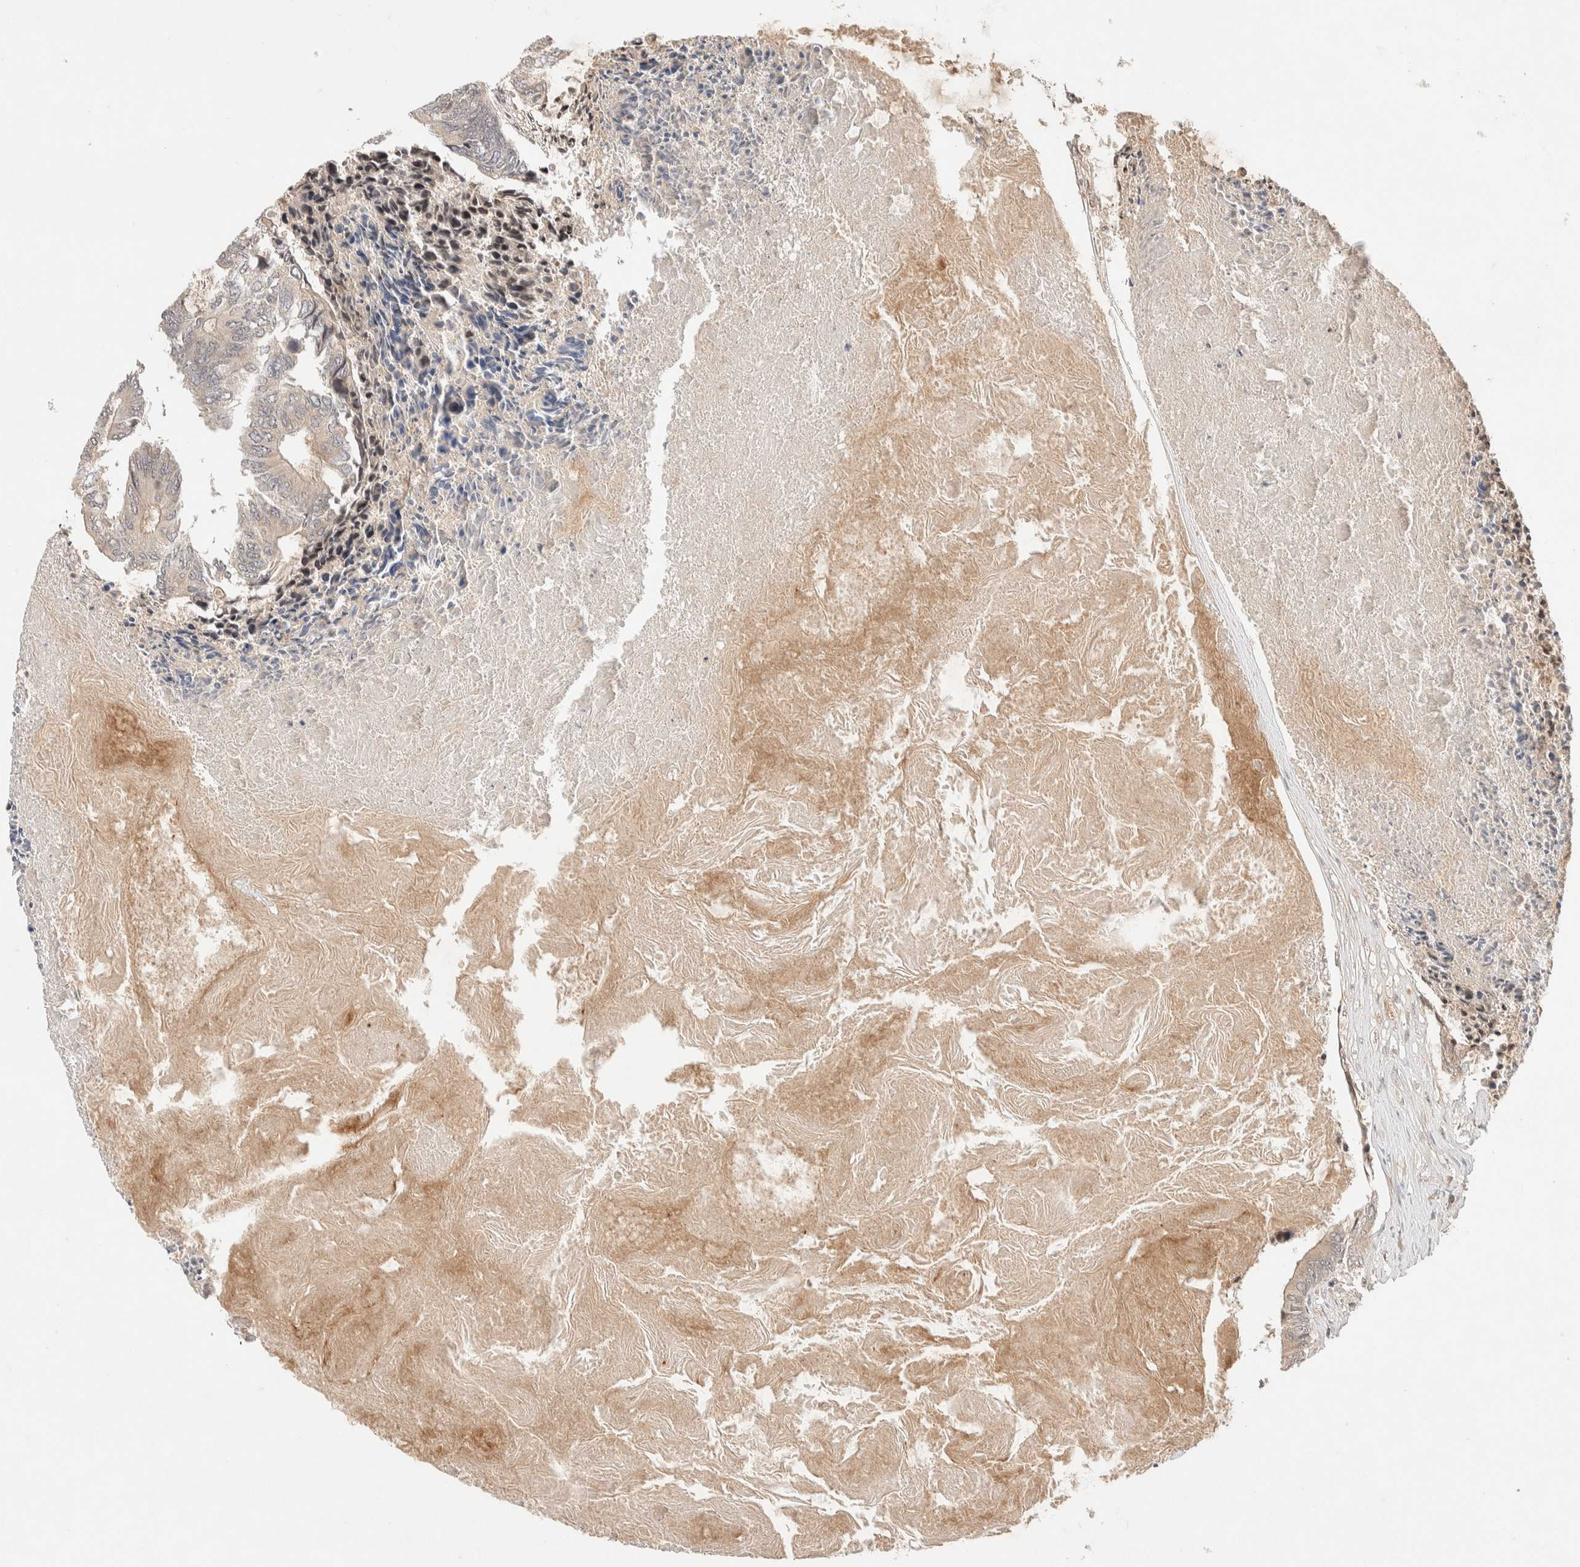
{"staining": {"intensity": "negative", "quantity": "none", "location": "none"}, "tissue": "colorectal cancer", "cell_type": "Tumor cells", "image_type": "cancer", "snomed": [{"axis": "morphology", "description": "Adenocarcinoma, NOS"}, {"axis": "topography", "description": "Rectum"}], "caption": "Immunohistochemistry (IHC) histopathology image of neoplastic tissue: colorectal cancer stained with DAB (3,3'-diaminobenzidine) displays no significant protein expression in tumor cells.", "gene": "THRA", "patient": {"sex": "male", "age": 63}}